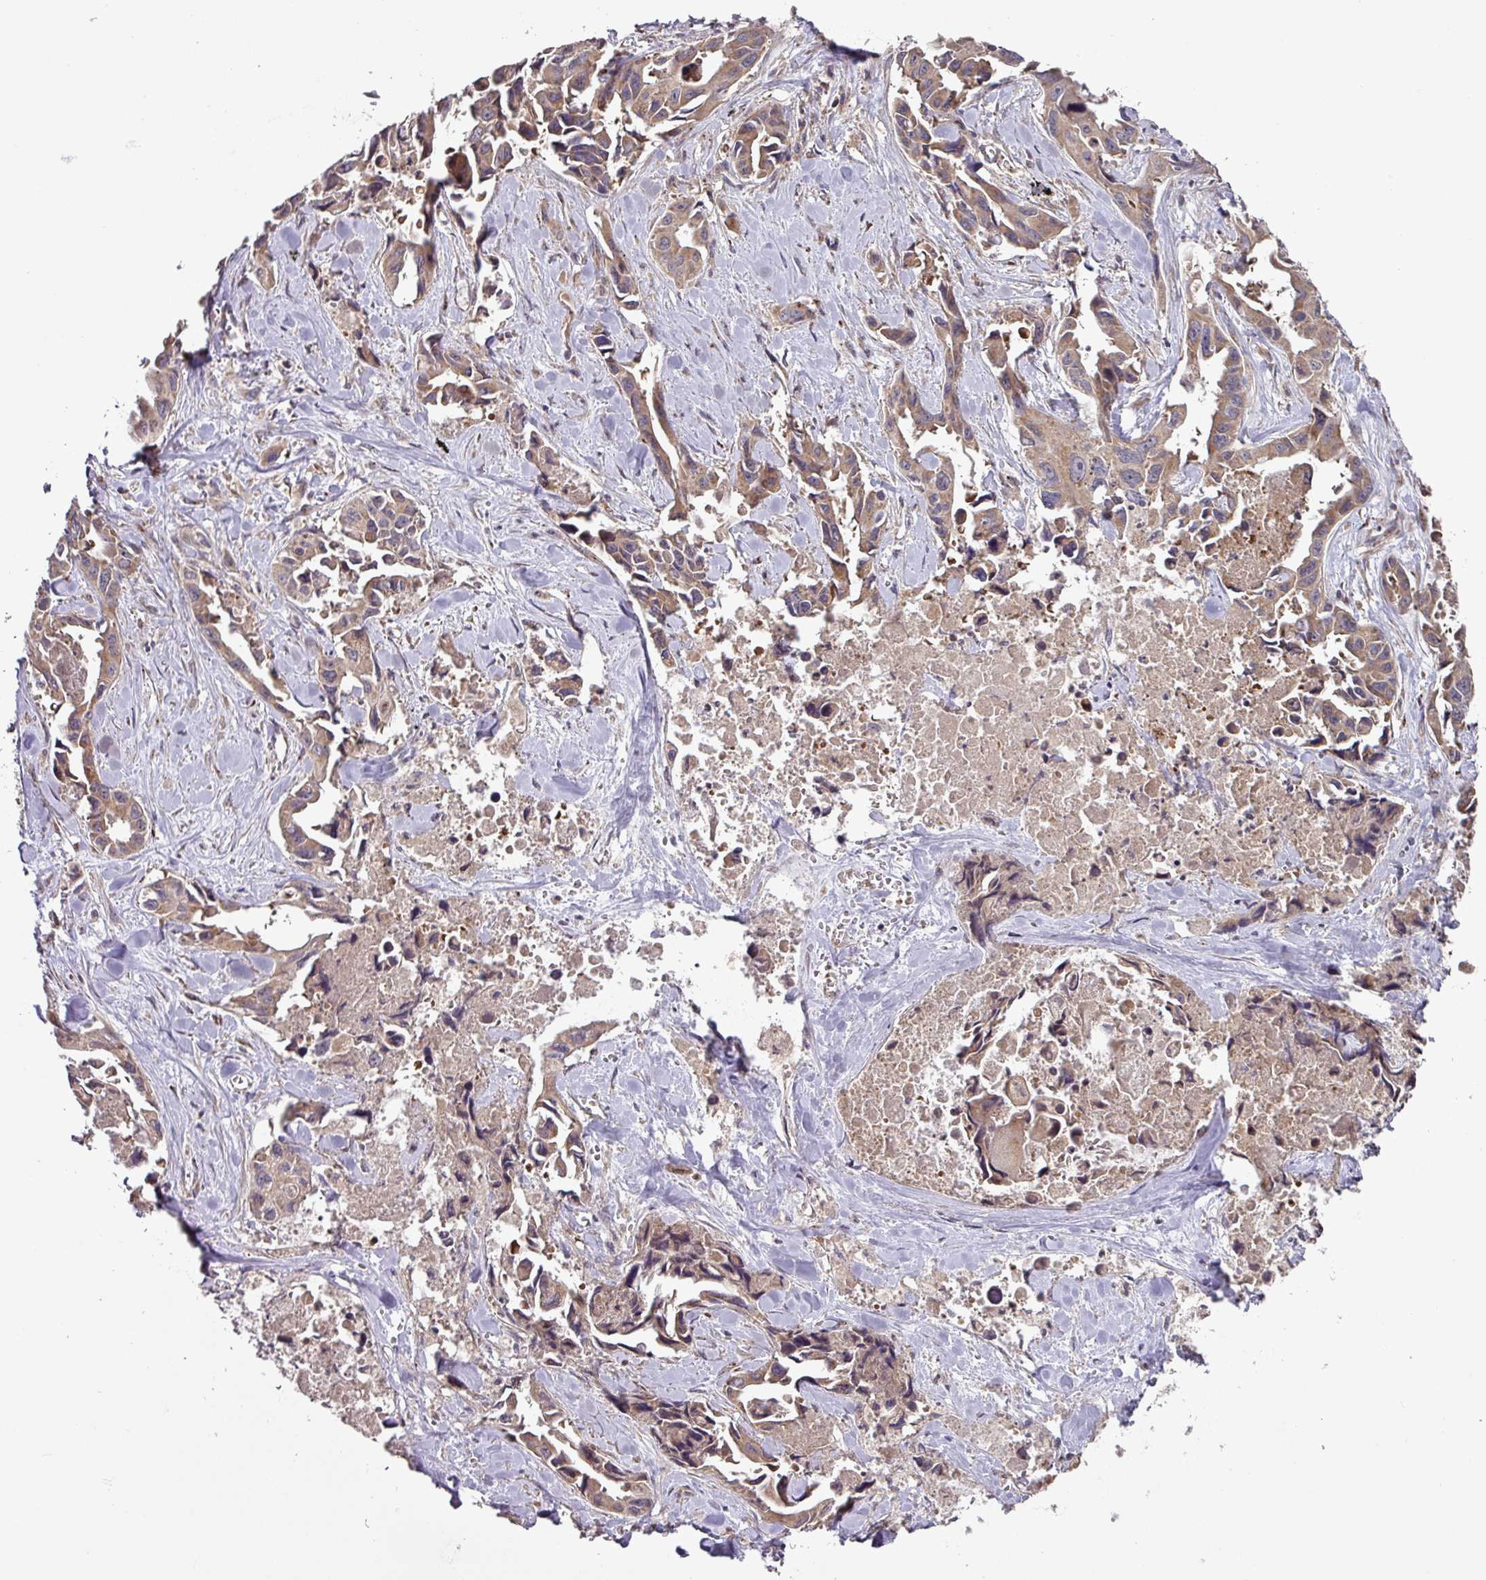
{"staining": {"intensity": "moderate", "quantity": "25%-75%", "location": "cytoplasmic/membranous"}, "tissue": "lung cancer", "cell_type": "Tumor cells", "image_type": "cancer", "snomed": [{"axis": "morphology", "description": "Adenocarcinoma, NOS"}, {"axis": "topography", "description": "Lung"}], "caption": "Moderate cytoplasmic/membranous staining is present in about 25%-75% of tumor cells in lung adenocarcinoma.", "gene": "MRRF", "patient": {"sex": "male", "age": 64}}